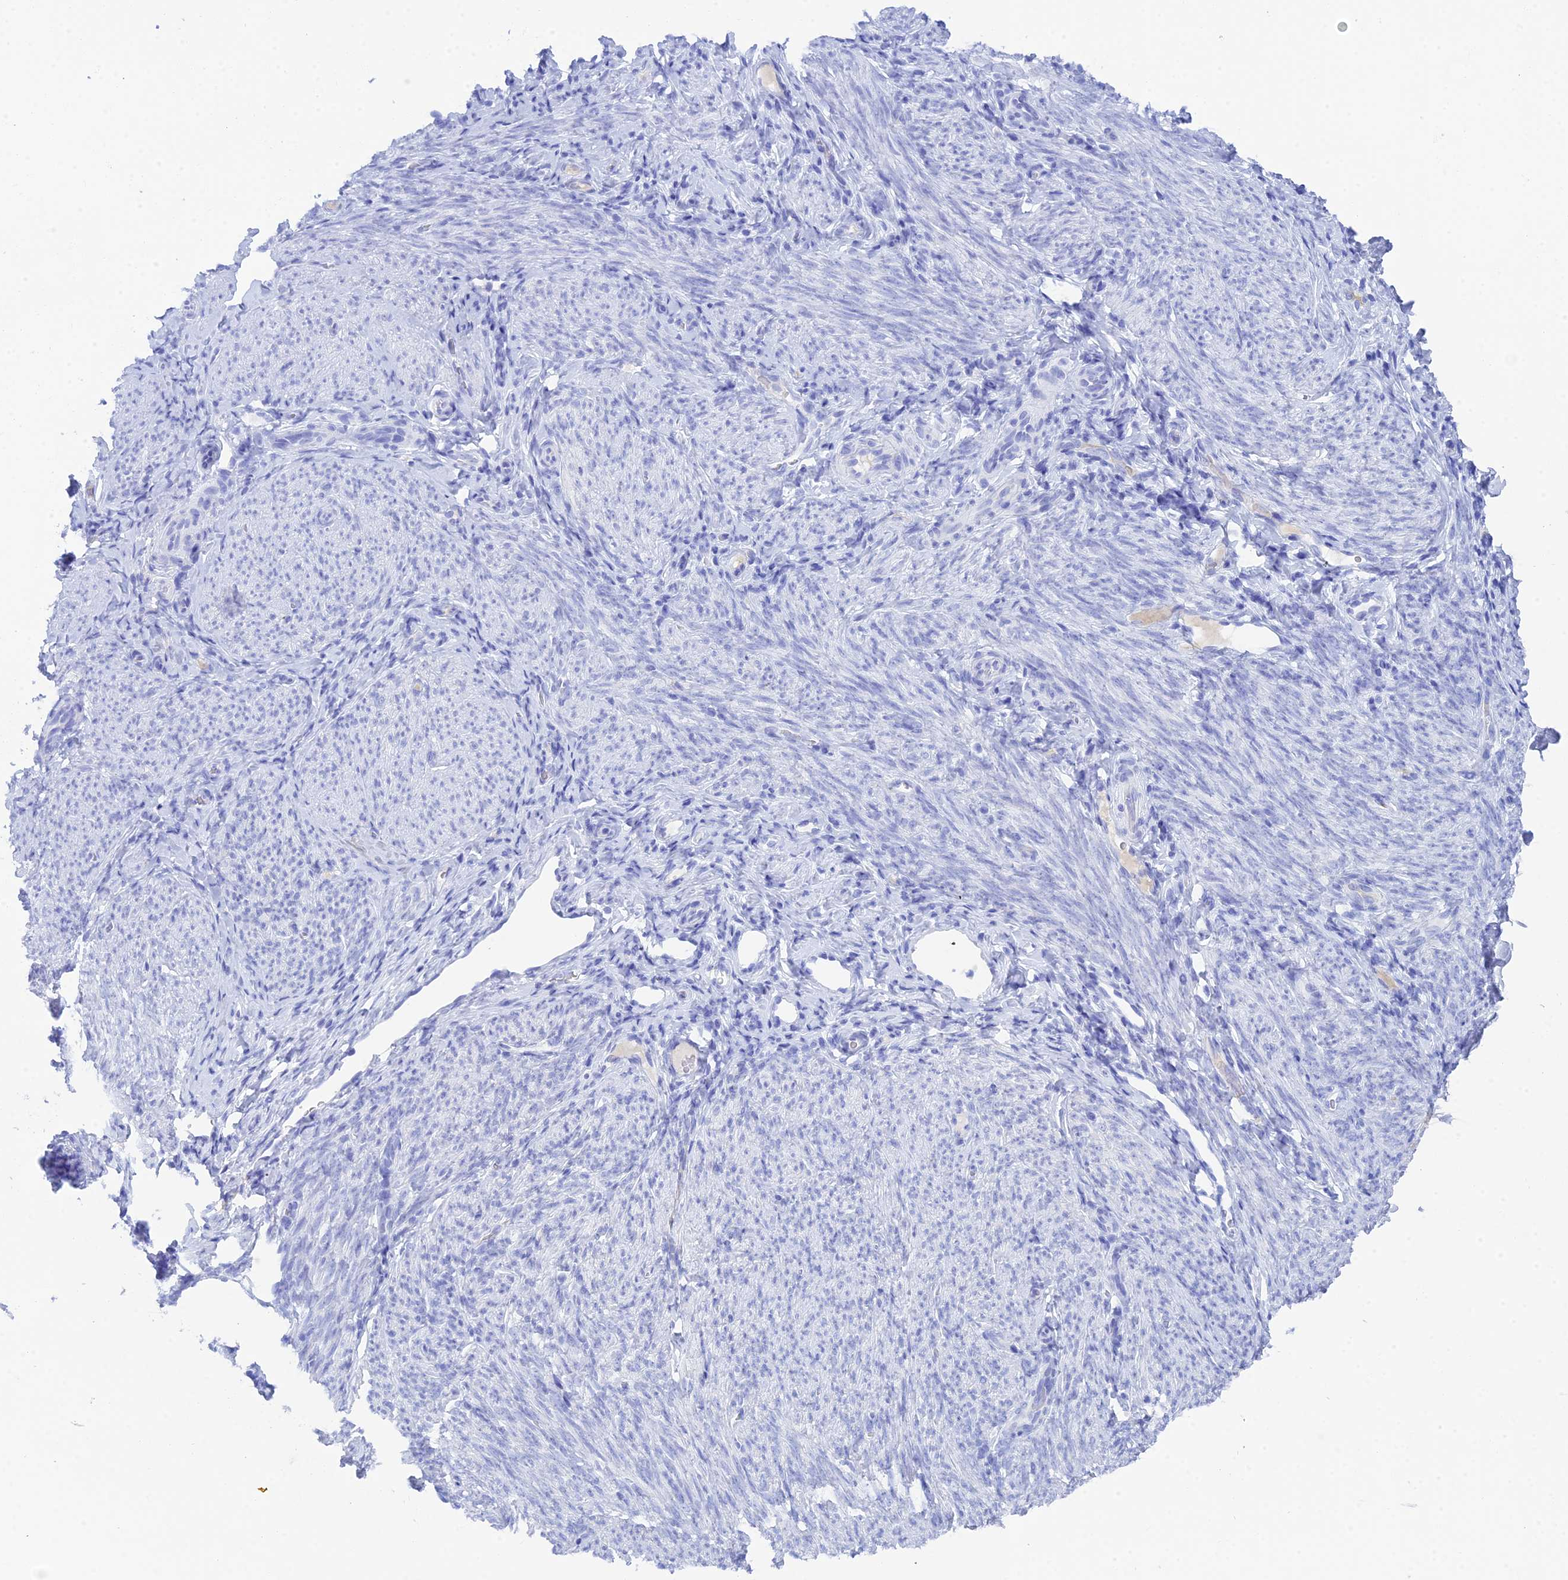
{"staining": {"intensity": "negative", "quantity": "none", "location": "none"}, "tissue": "endometrium", "cell_type": "Cells in endometrial stroma", "image_type": "normal", "snomed": [{"axis": "morphology", "description": "Normal tissue, NOS"}, {"axis": "topography", "description": "Endometrium"}], "caption": "A photomicrograph of human endometrium is negative for staining in cells in endometrial stroma.", "gene": "REG1A", "patient": {"sex": "female", "age": 65}}